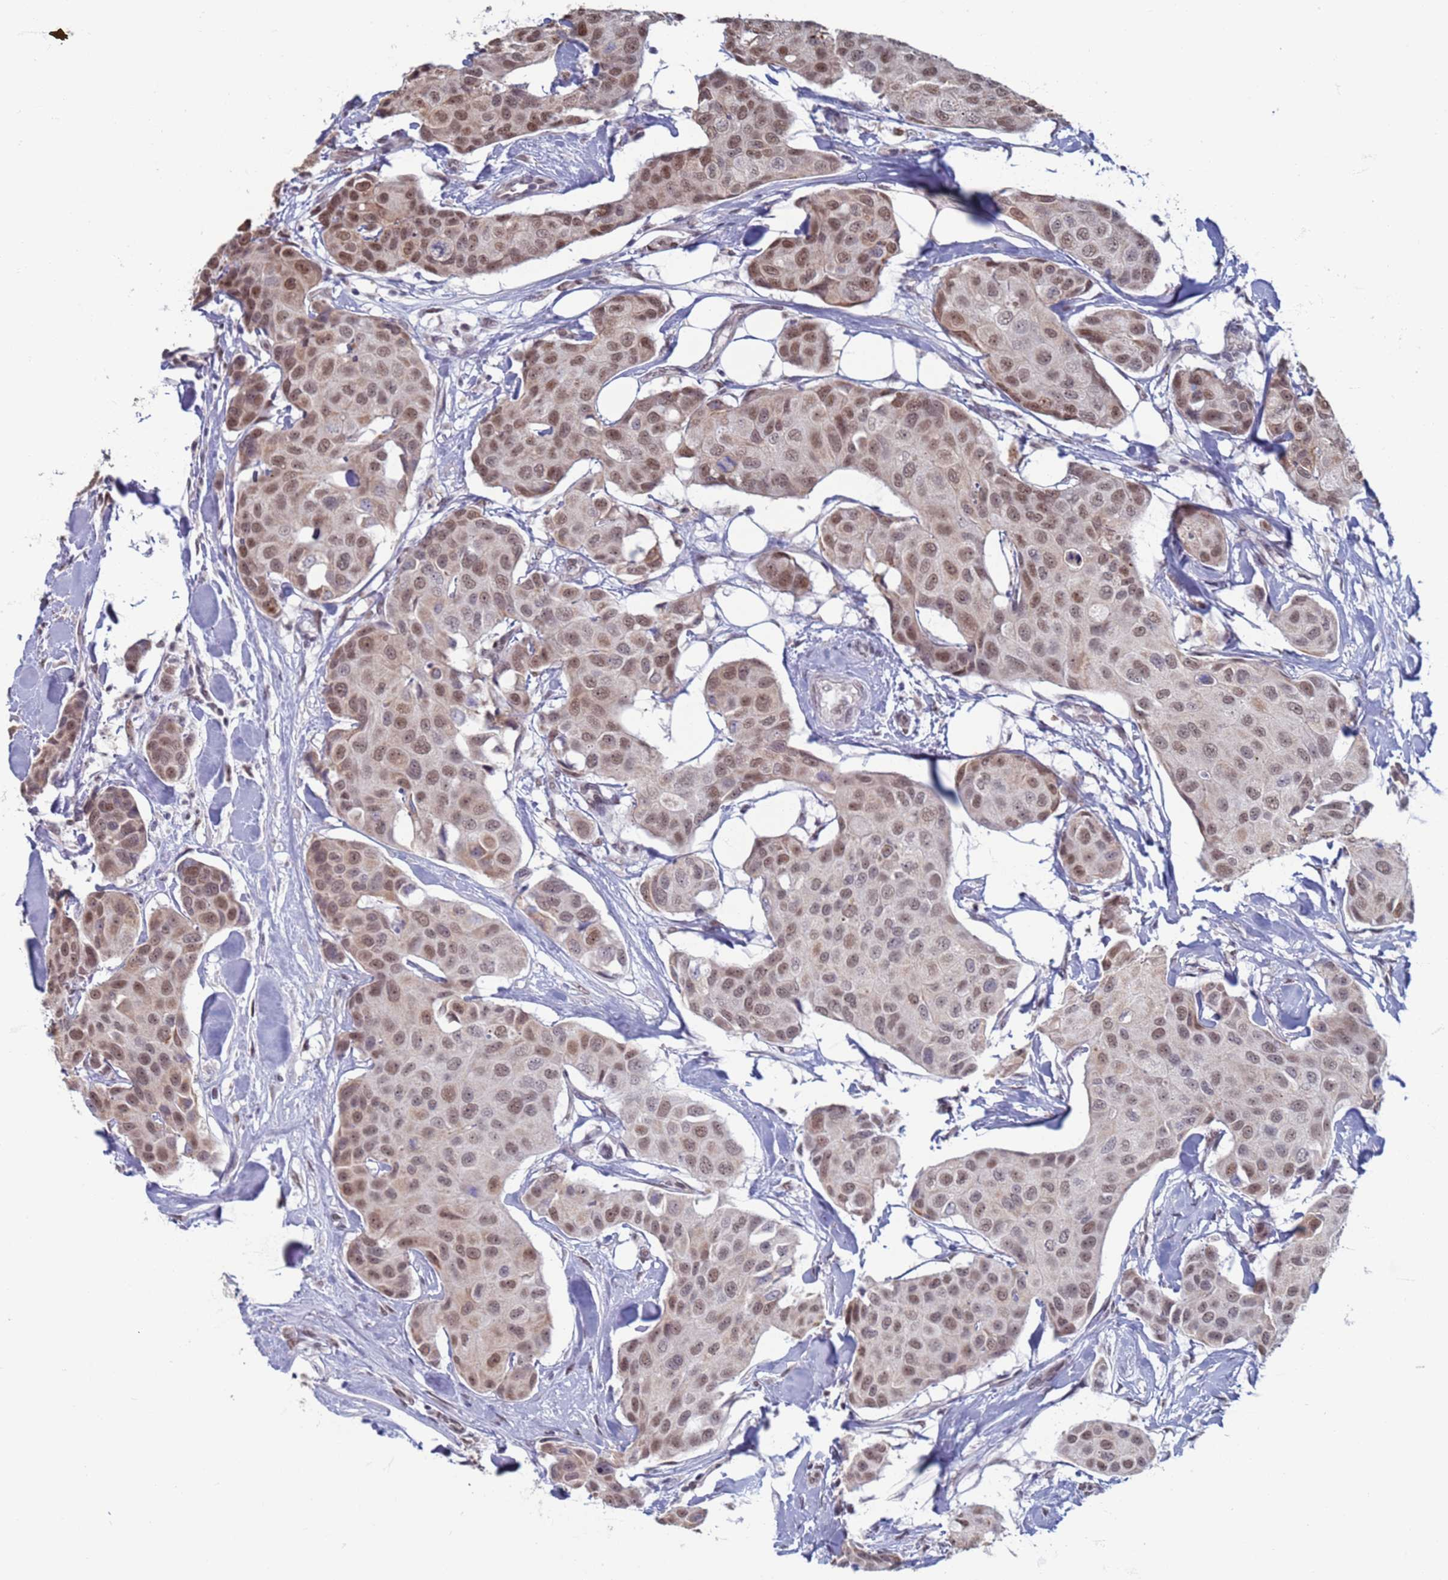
{"staining": {"intensity": "moderate", "quantity": ">75%", "location": "nuclear"}, "tissue": "breast cancer", "cell_type": "Tumor cells", "image_type": "cancer", "snomed": [{"axis": "morphology", "description": "Duct carcinoma"}, {"axis": "topography", "description": "Breast"}, {"axis": "topography", "description": "Lymph node"}], "caption": "The photomicrograph displays staining of breast cancer (intraductal carcinoma), revealing moderate nuclear protein staining (brown color) within tumor cells.", "gene": "SAE1", "patient": {"sex": "female", "age": 80}}